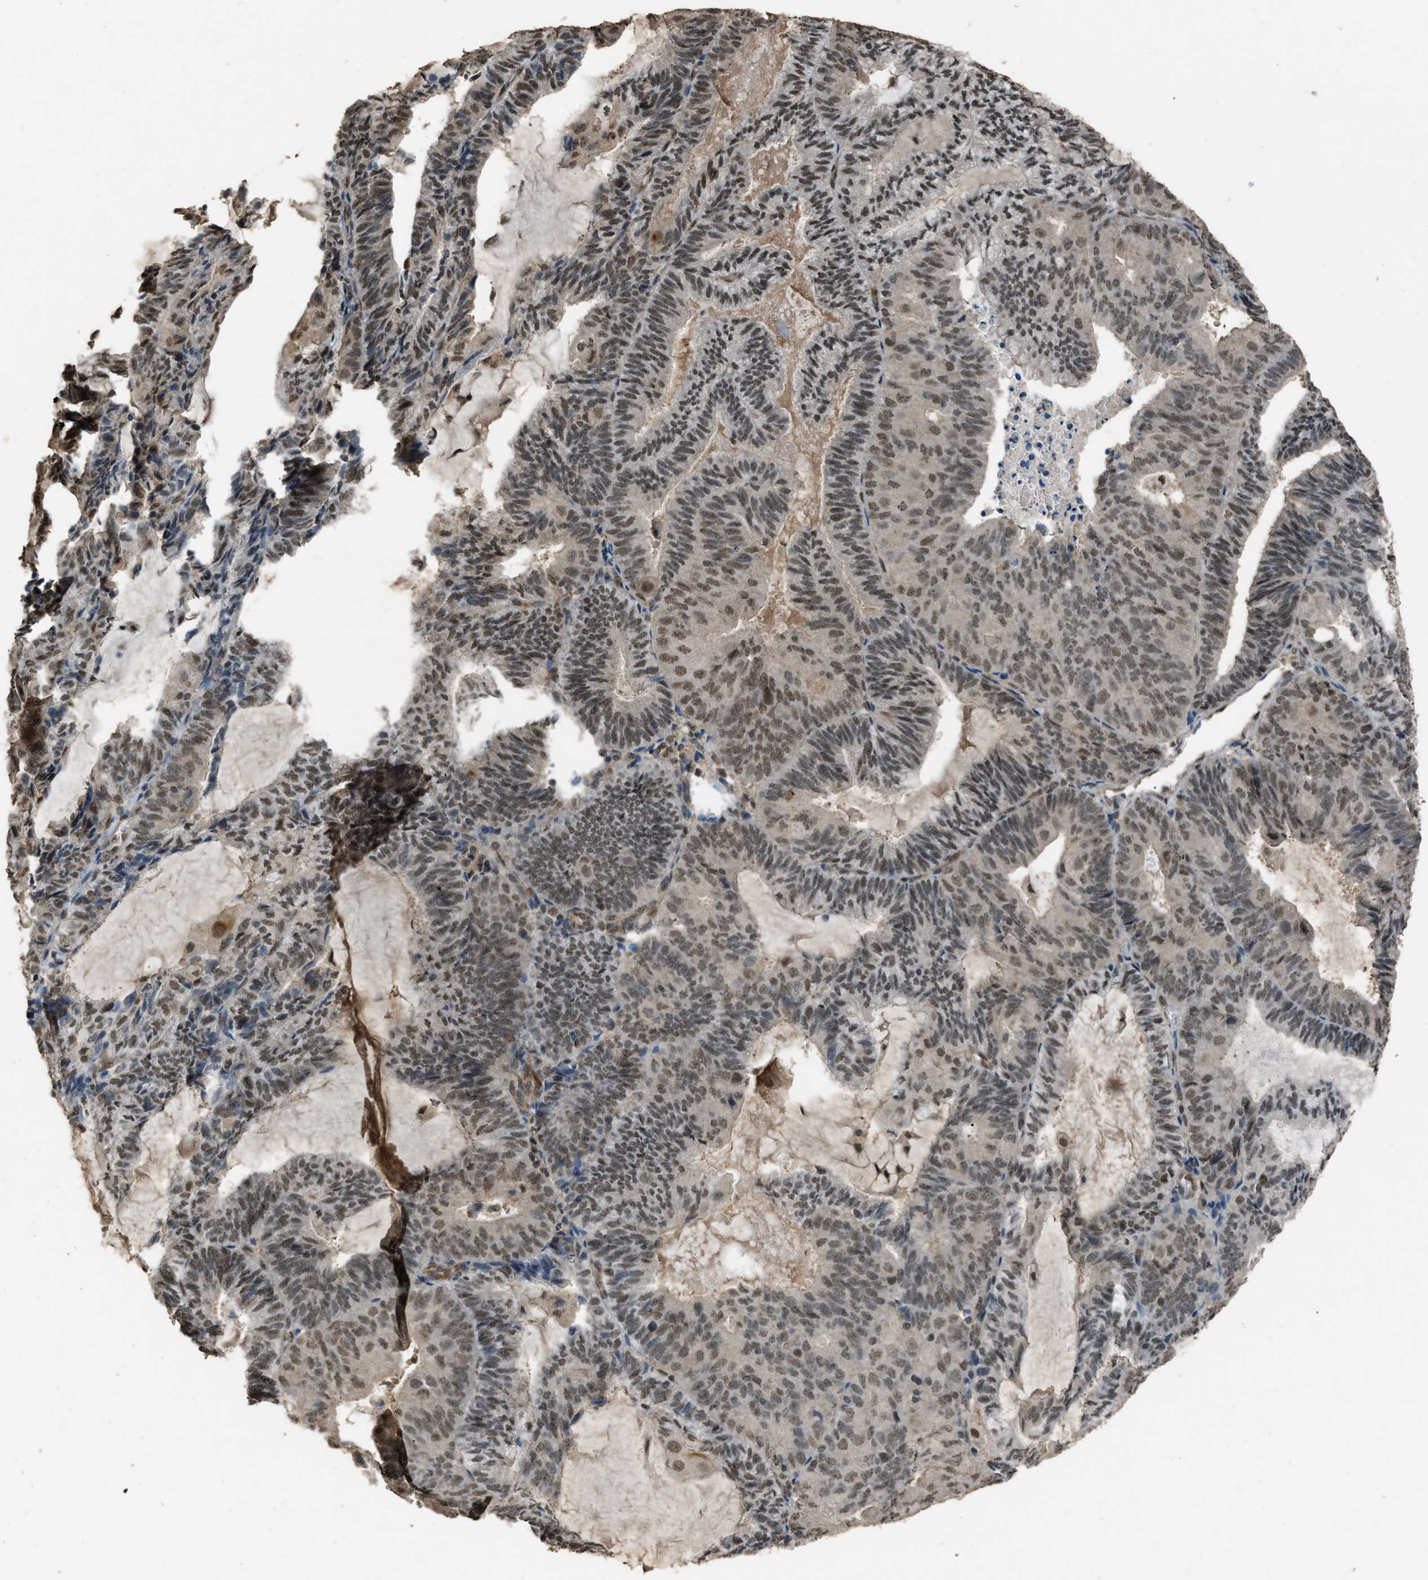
{"staining": {"intensity": "moderate", "quantity": ">75%", "location": "nuclear"}, "tissue": "endometrial cancer", "cell_type": "Tumor cells", "image_type": "cancer", "snomed": [{"axis": "morphology", "description": "Adenocarcinoma, NOS"}, {"axis": "topography", "description": "Endometrium"}], "caption": "A brown stain labels moderate nuclear staining of a protein in endometrial adenocarcinoma tumor cells.", "gene": "SERTAD2", "patient": {"sex": "female", "age": 81}}